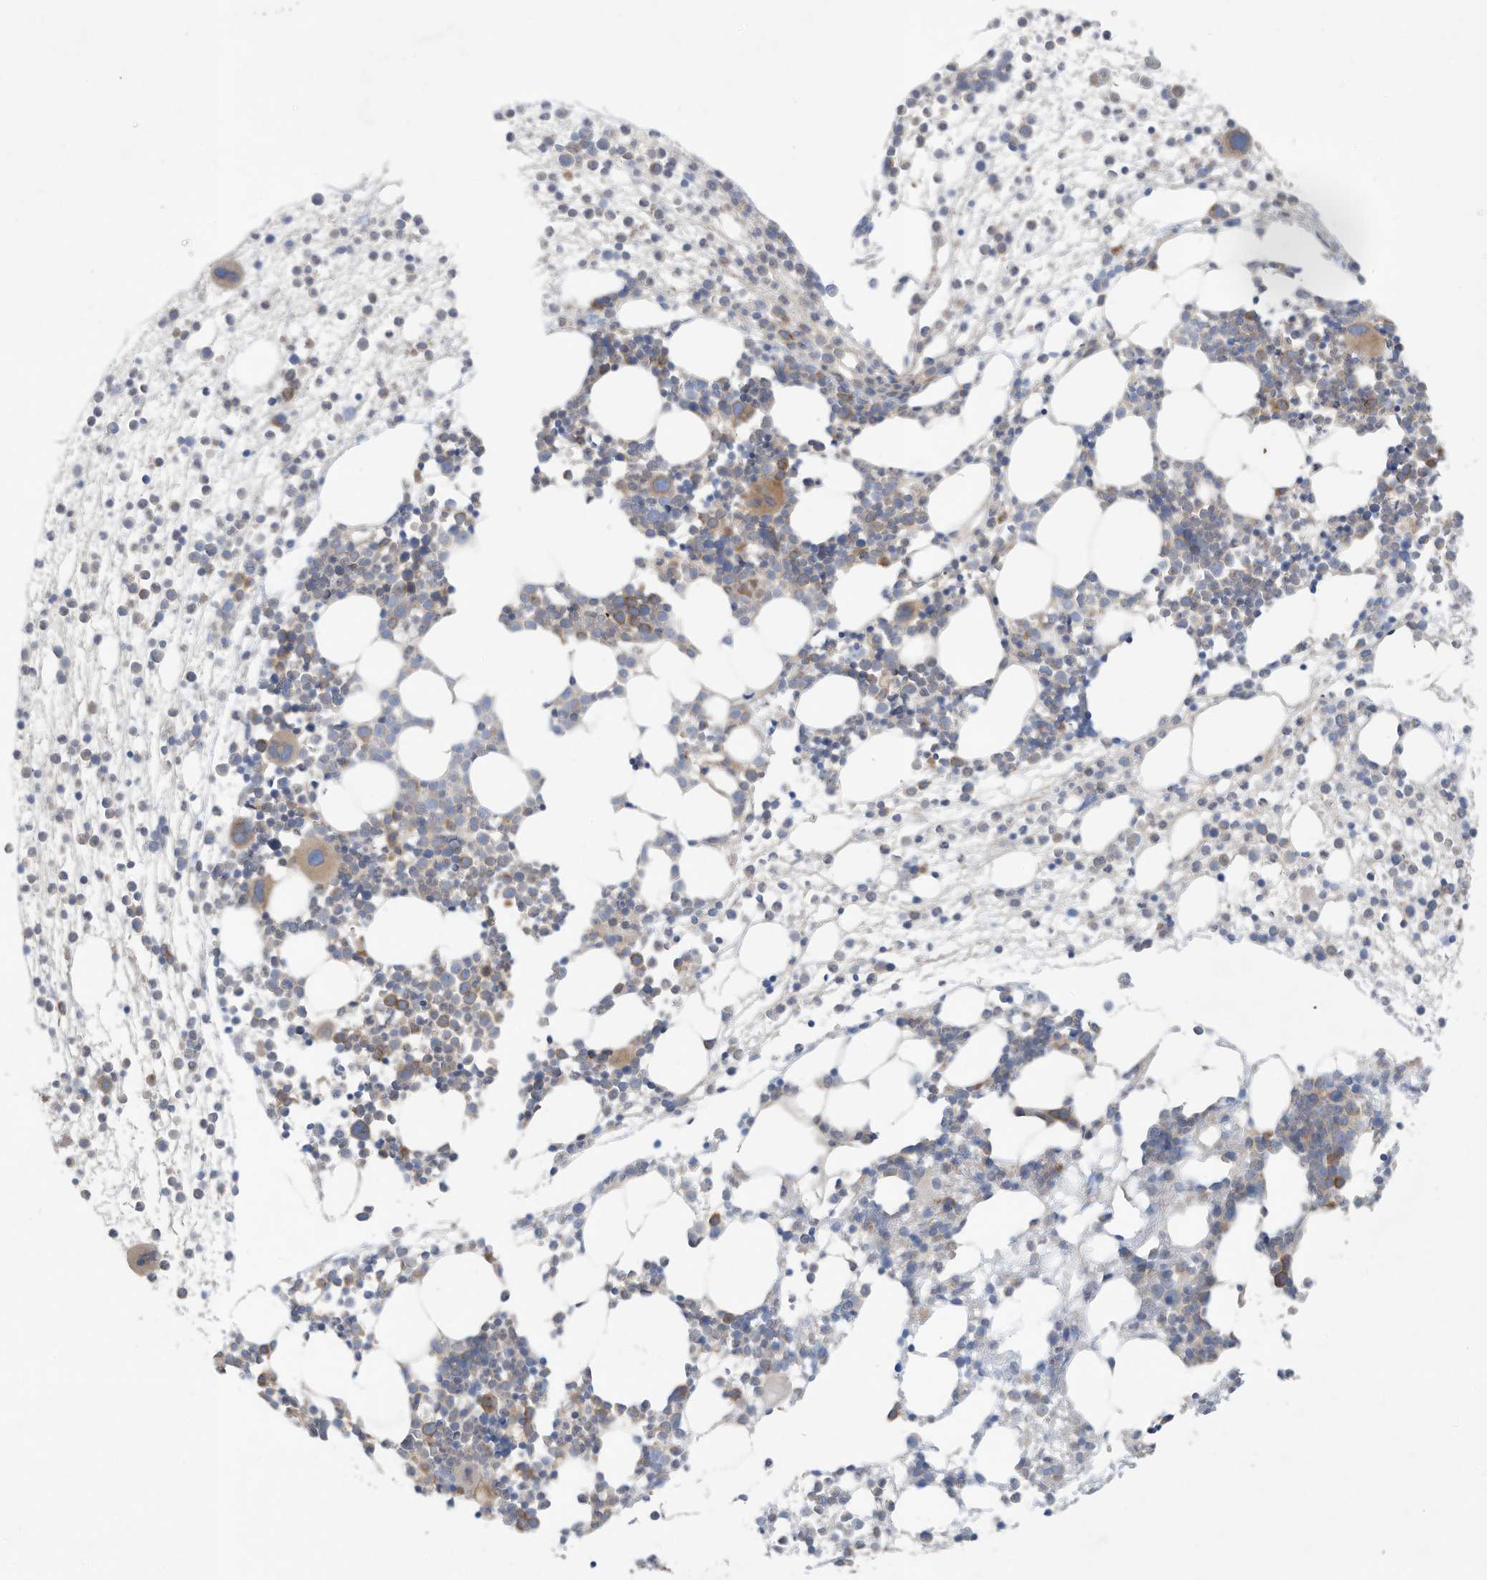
{"staining": {"intensity": "moderate", "quantity": "<25%", "location": "cytoplasmic/membranous"}, "tissue": "bone marrow", "cell_type": "Hematopoietic cells", "image_type": "normal", "snomed": [{"axis": "morphology", "description": "Normal tissue, NOS"}, {"axis": "topography", "description": "Bone marrow"}], "caption": "Immunohistochemistry of normal human bone marrow demonstrates low levels of moderate cytoplasmic/membranous expression in about <25% of hematopoietic cells.", "gene": "USE1", "patient": {"sex": "male", "age": 54}}